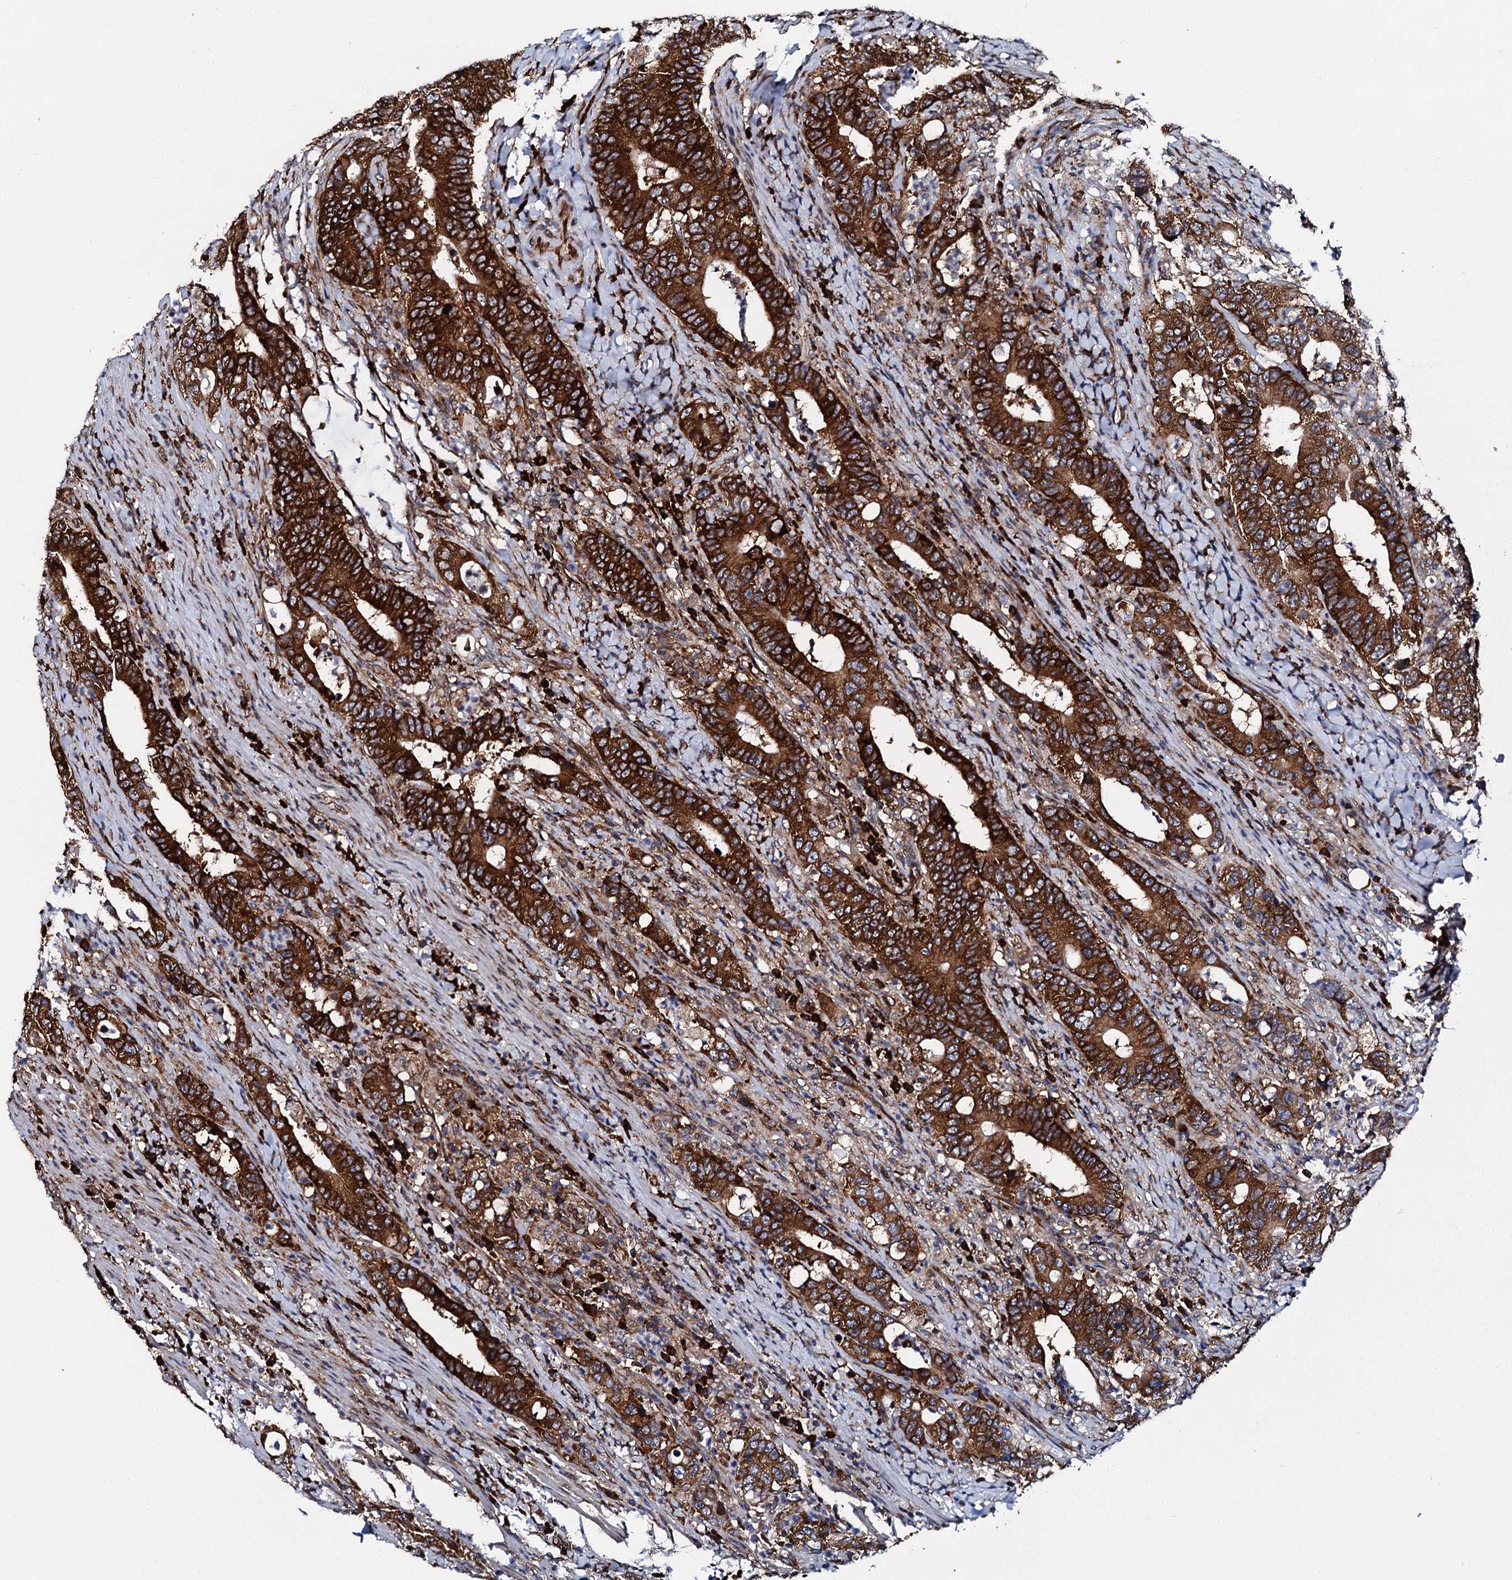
{"staining": {"intensity": "strong", "quantity": ">75%", "location": "cytoplasmic/membranous"}, "tissue": "colorectal cancer", "cell_type": "Tumor cells", "image_type": "cancer", "snomed": [{"axis": "morphology", "description": "Adenocarcinoma, NOS"}, {"axis": "topography", "description": "Colon"}], "caption": "An image showing strong cytoplasmic/membranous expression in approximately >75% of tumor cells in colorectal cancer, as visualized by brown immunohistochemical staining.", "gene": "SPTY2D1", "patient": {"sex": "female", "age": 75}}